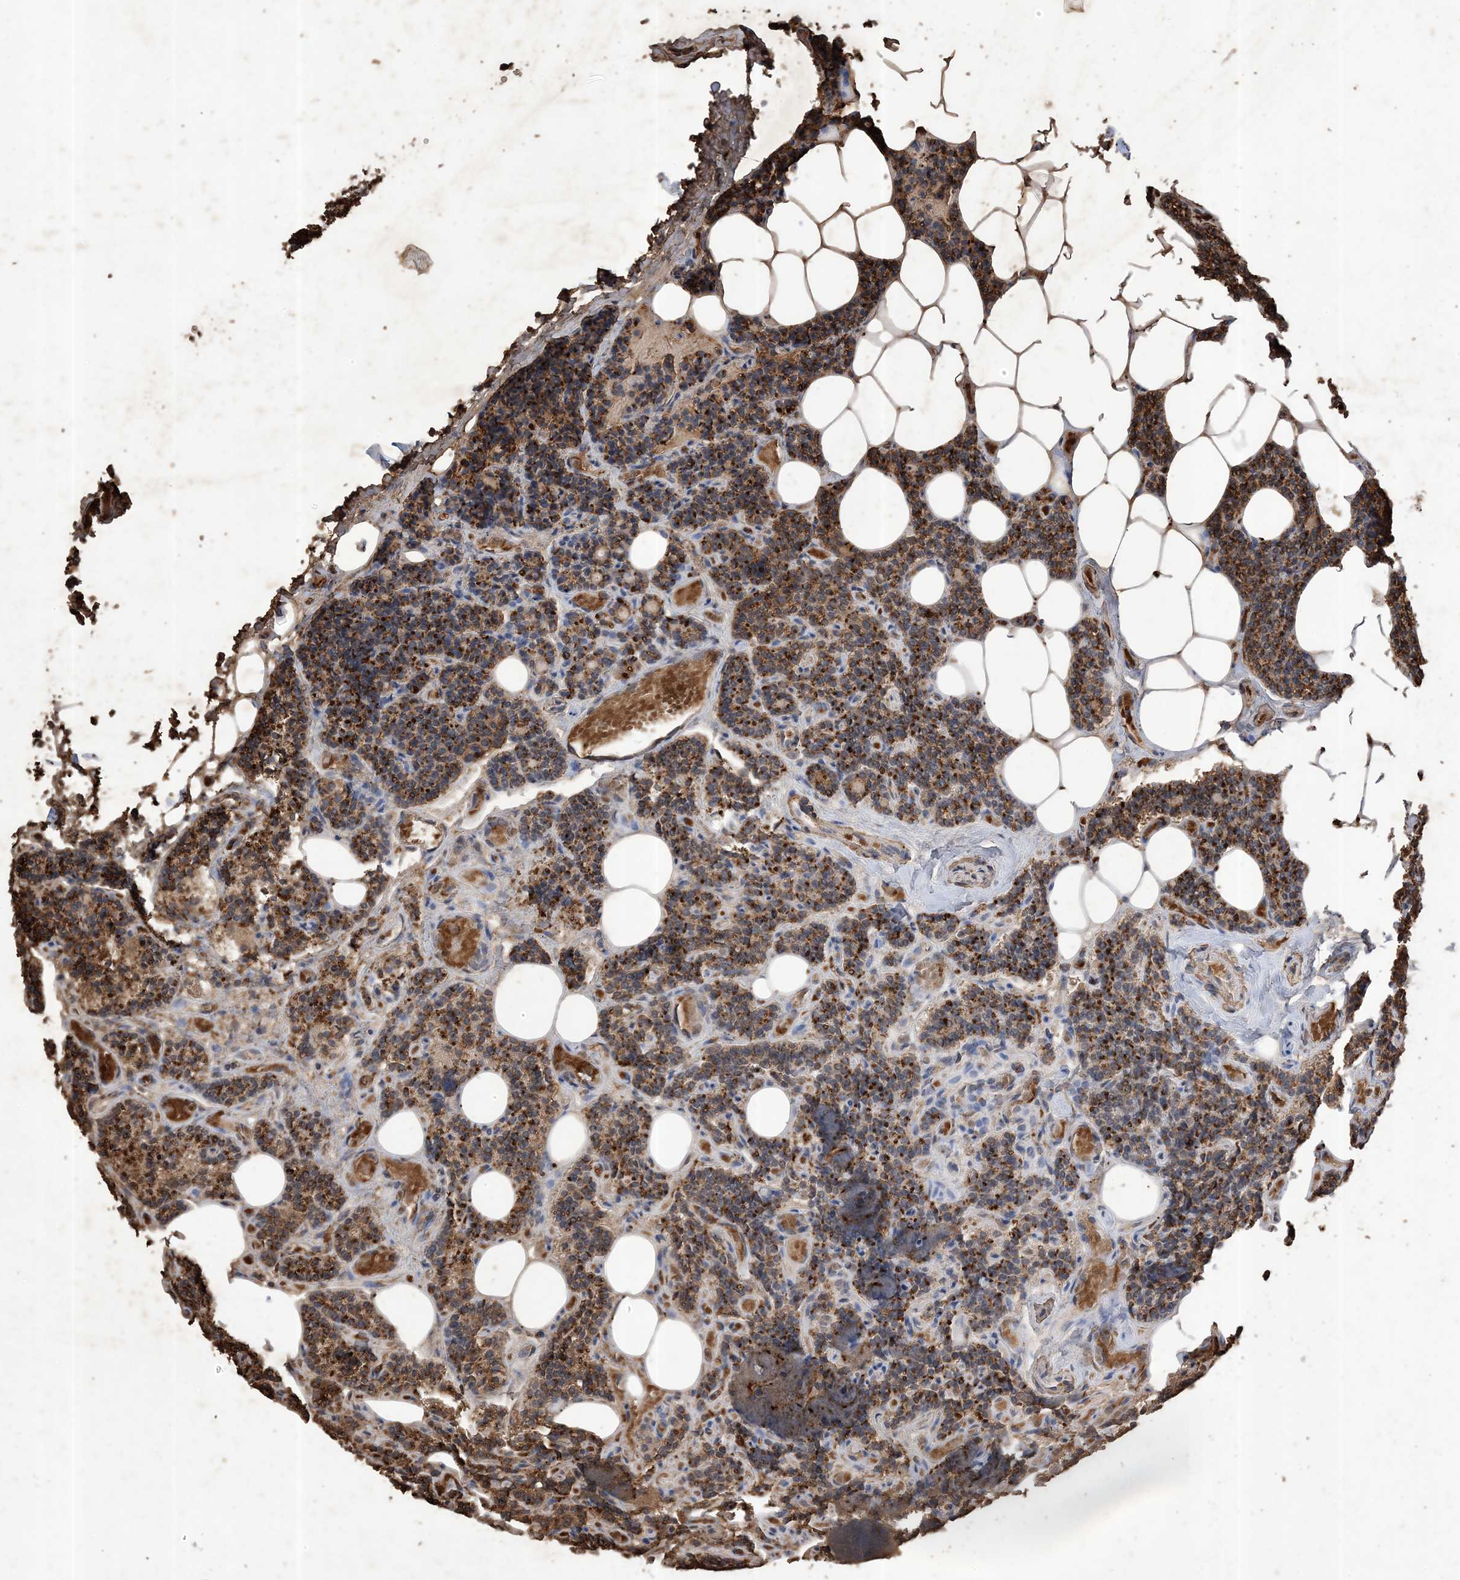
{"staining": {"intensity": "strong", "quantity": ">75%", "location": "cytoplasmic/membranous"}, "tissue": "parathyroid gland", "cell_type": "Glandular cells", "image_type": "normal", "snomed": [{"axis": "morphology", "description": "Normal tissue, NOS"}, {"axis": "topography", "description": "Parathyroid gland"}], "caption": "An image of human parathyroid gland stained for a protein shows strong cytoplasmic/membranous brown staining in glandular cells. The staining is performed using DAB (3,3'-diaminobenzidine) brown chromogen to label protein expression. The nuclei are counter-stained blue using hematoxylin.", "gene": "HPS4", "patient": {"sex": "female", "age": 43}}